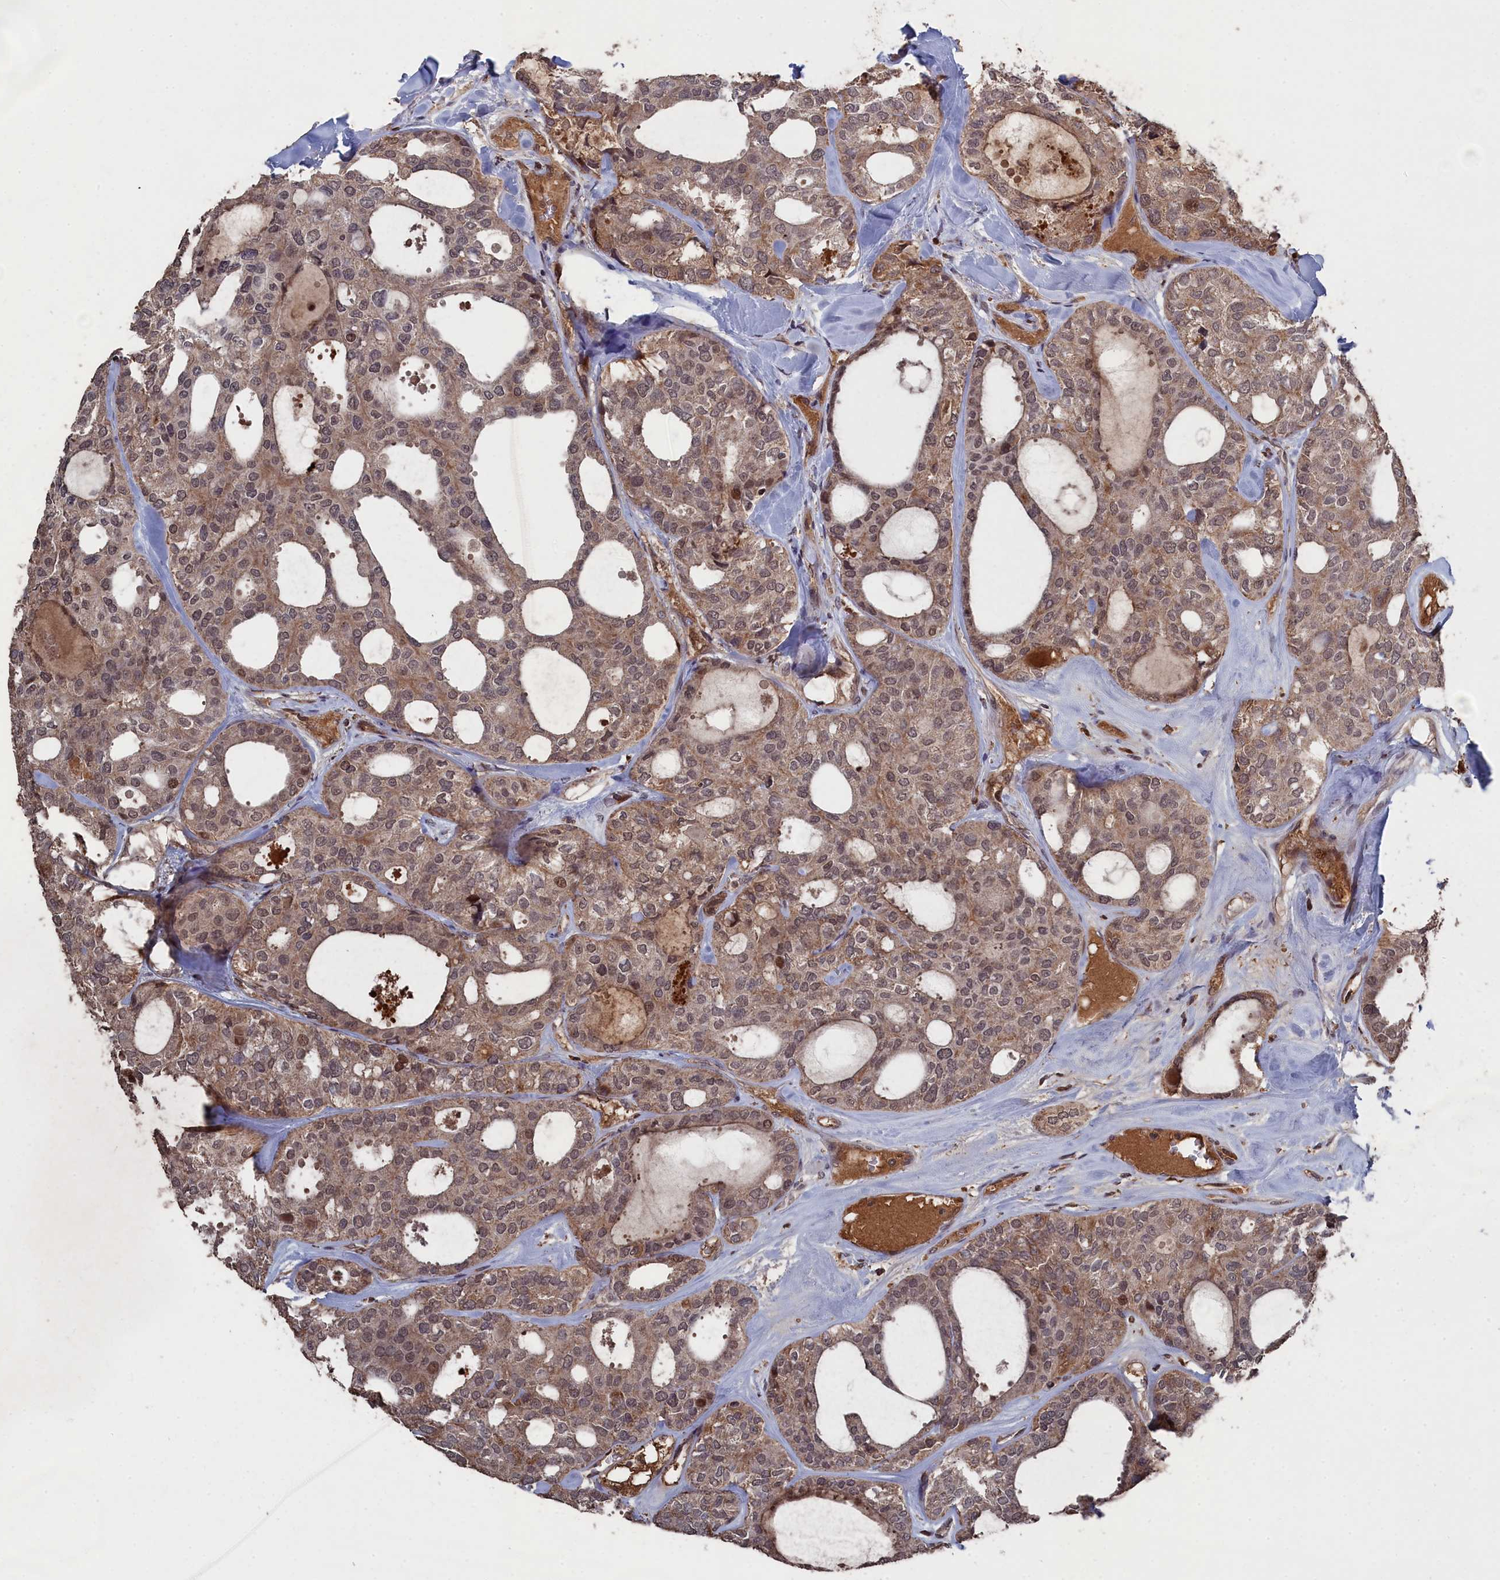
{"staining": {"intensity": "weak", "quantity": ">75%", "location": "cytoplasmic/membranous,nuclear"}, "tissue": "thyroid cancer", "cell_type": "Tumor cells", "image_type": "cancer", "snomed": [{"axis": "morphology", "description": "Follicular adenoma carcinoma, NOS"}, {"axis": "topography", "description": "Thyroid gland"}], "caption": "Thyroid cancer stained with a brown dye reveals weak cytoplasmic/membranous and nuclear positive expression in approximately >75% of tumor cells.", "gene": "CEACAM21", "patient": {"sex": "male", "age": 75}}